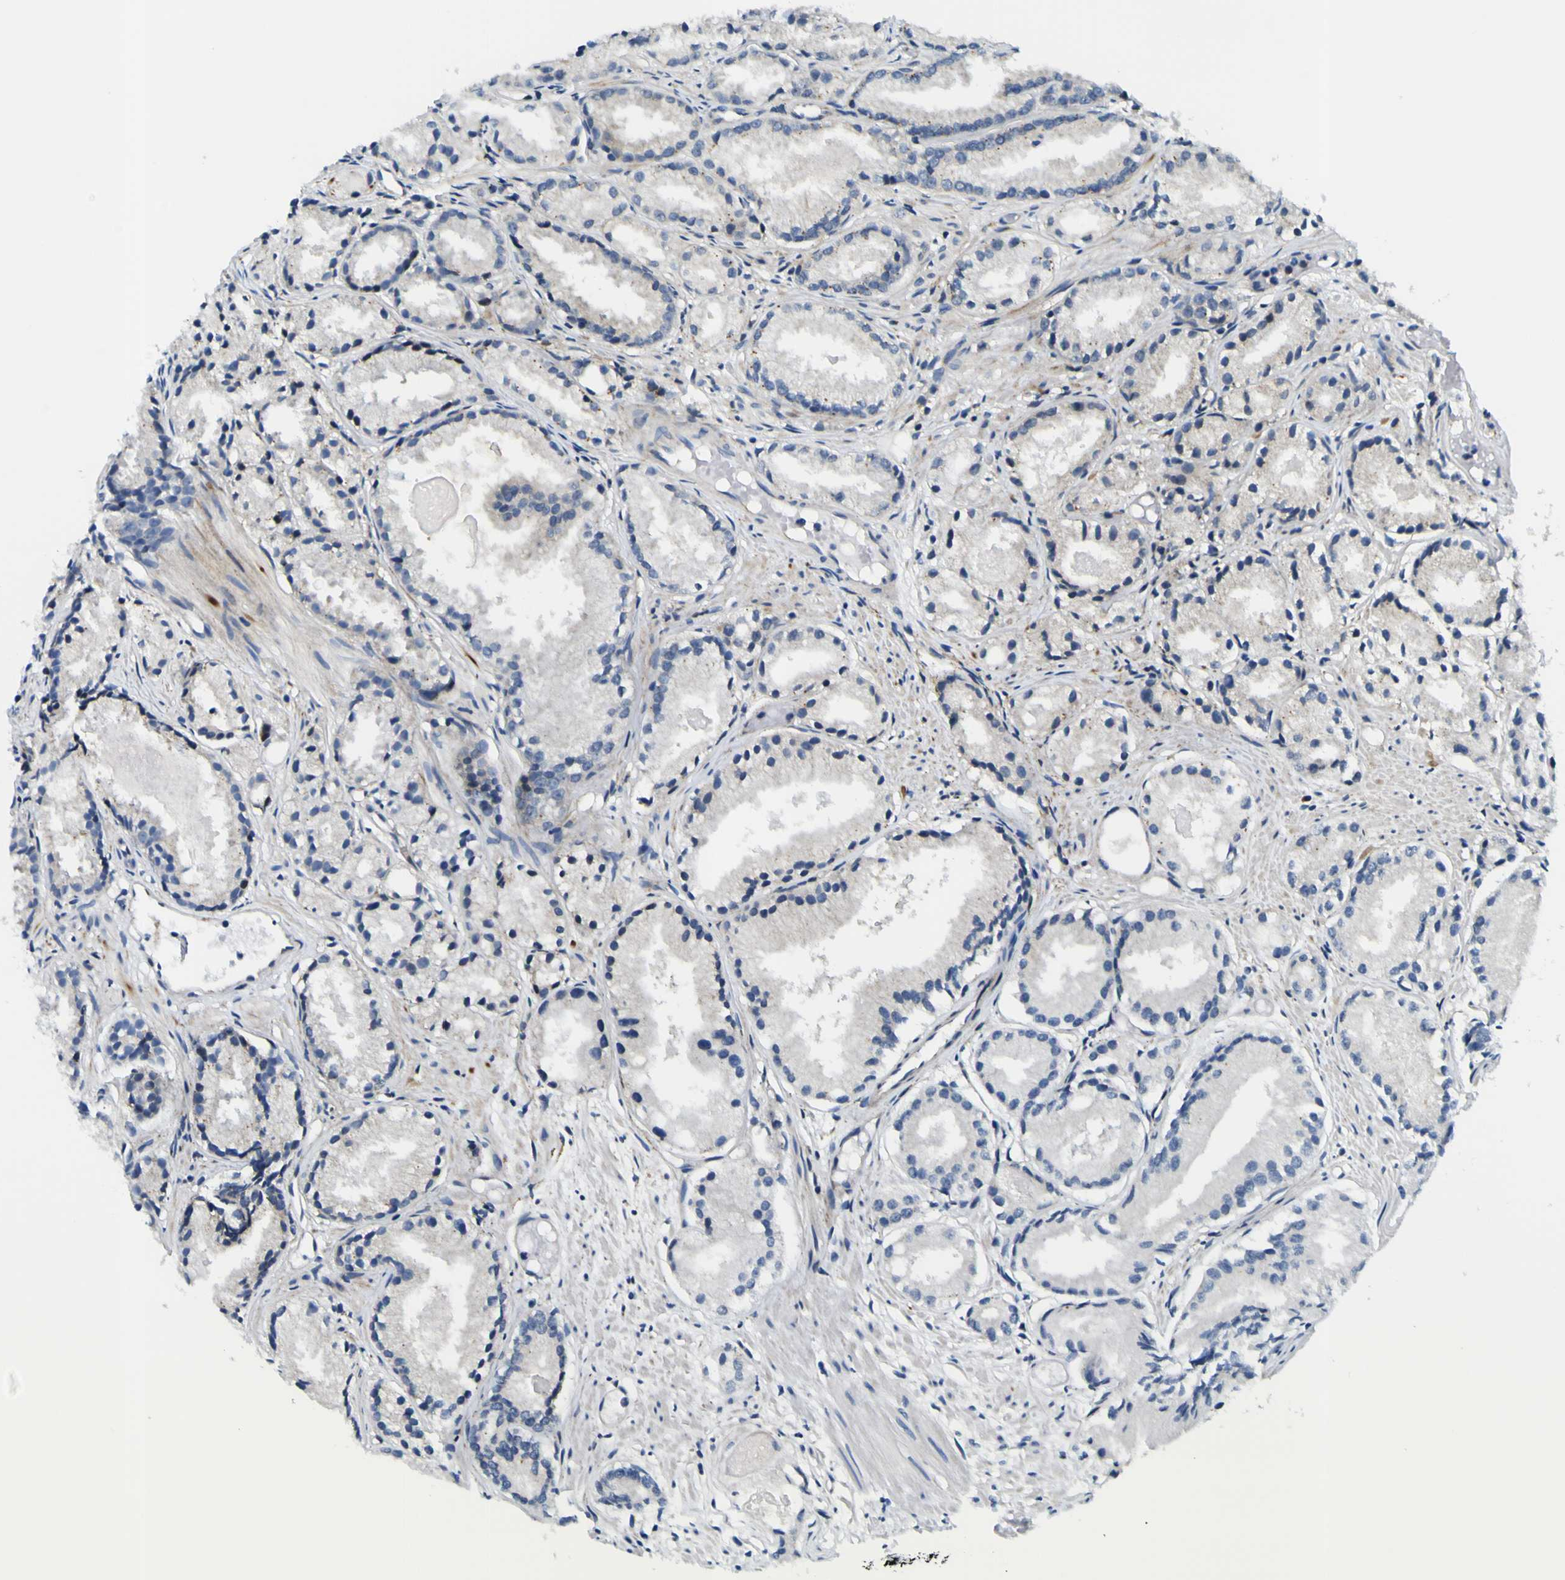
{"staining": {"intensity": "negative", "quantity": "none", "location": "none"}, "tissue": "prostate cancer", "cell_type": "Tumor cells", "image_type": "cancer", "snomed": [{"axis": "morphology", "description": "Adenocarcinoma, Low grade"}, {"axis": "topography", "description": "Prostate"}], "caption": "Tumor cells show no significant protein positivity in prostate cancer.", "gene": "NLRP3", "patient": {"sex": "male", "age": 72}}